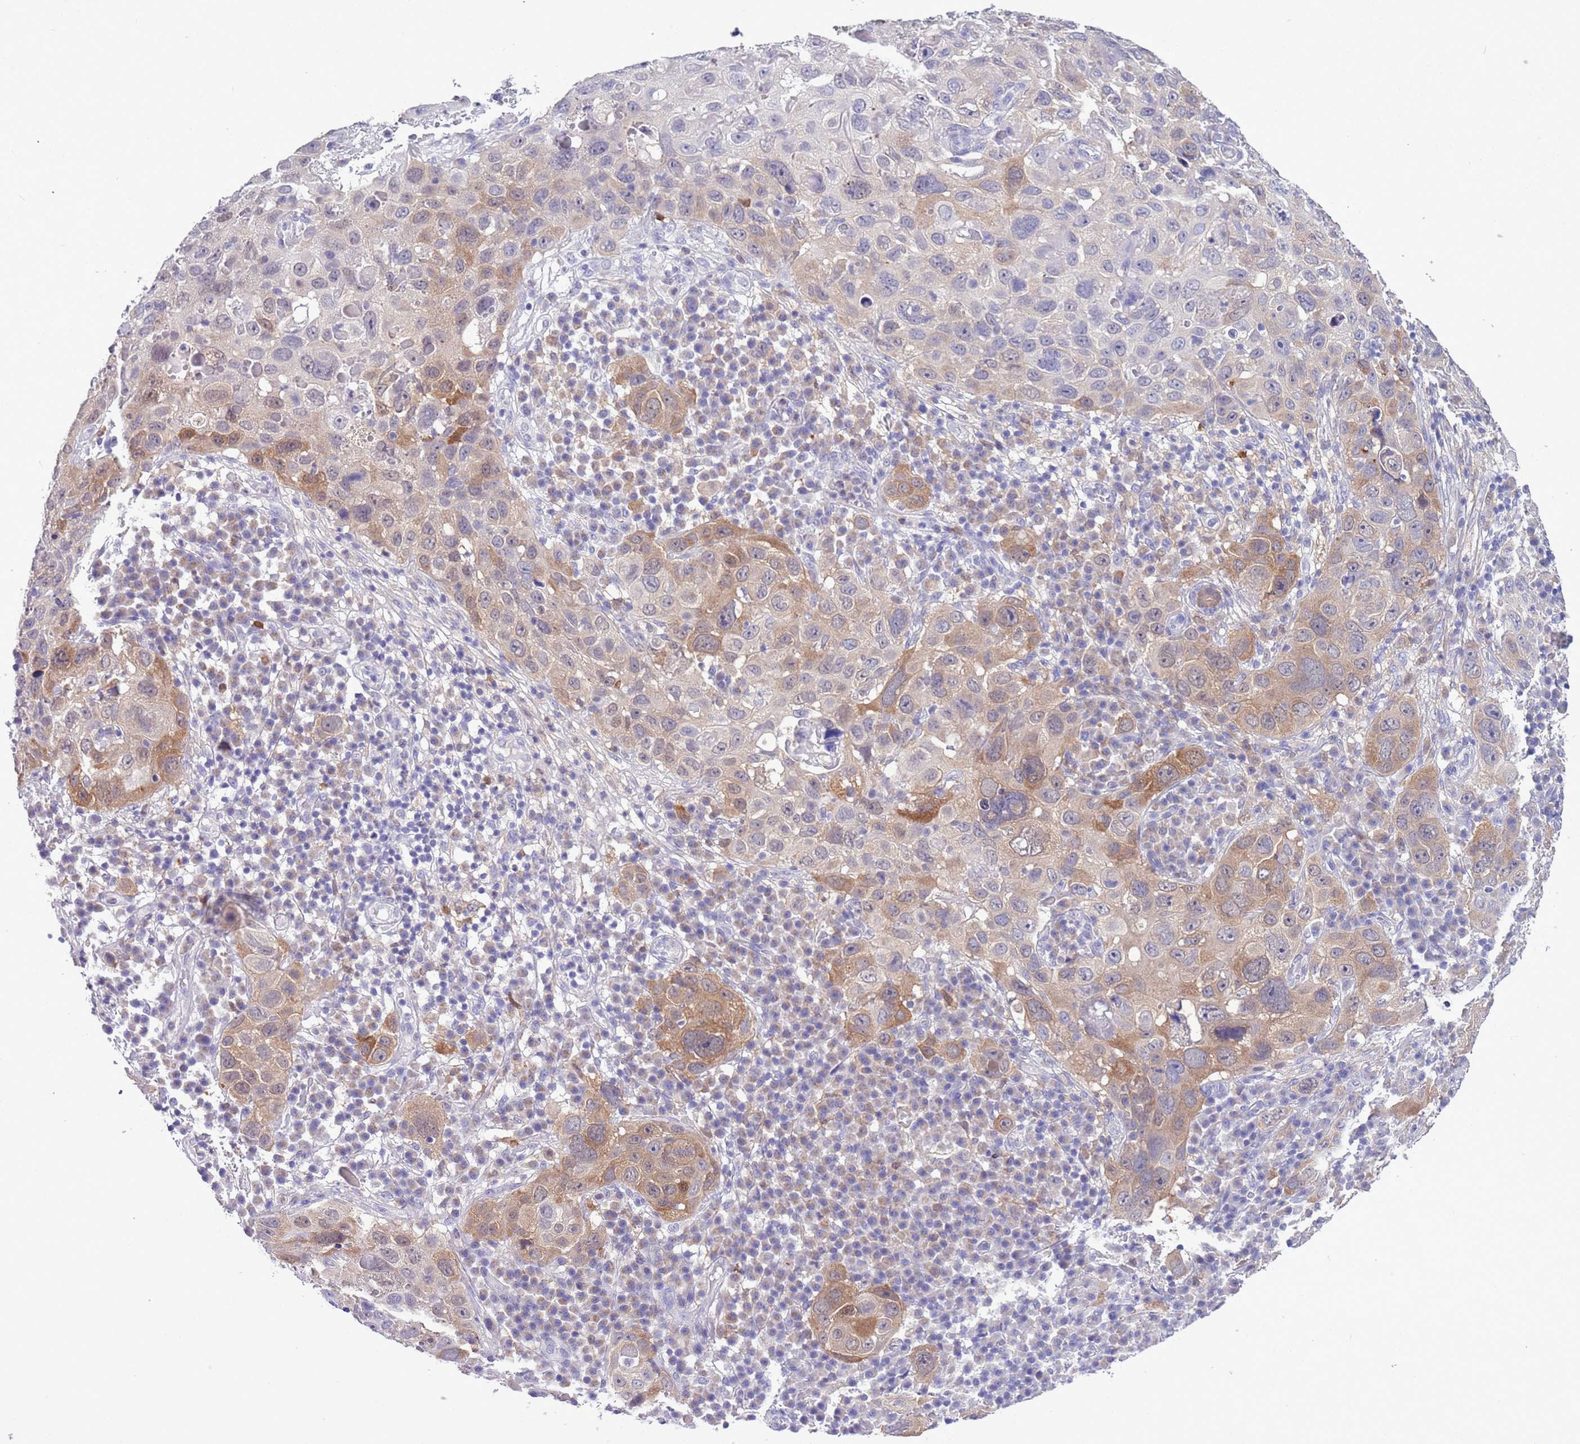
{"staining": {"intensity": "moderate", "quantity": "25%-75%", "location": "cytoplasmic/membranous"}, "tissue": "skin cancer", "cell_type": "Tumor cells", "image_type": "cancer", "snomed": [{"axis": "morphology", "description": "Squamous cell carcinoma in situ, NOS"}, {"axis": "morphology", "description": "Squamous cell carcinoma, NOS"}, {"axis": "topography", "description": "Skin"}], "caption": "Immunohistochemical staining of squamous cell carcinoma (skin) displays medium levels of moderate cytoplasmic/membranous protein expression in about 25%-75% of tumor cells.", "gene": "PFKFB2", "patient": {"sex": "male", "age": 93}}